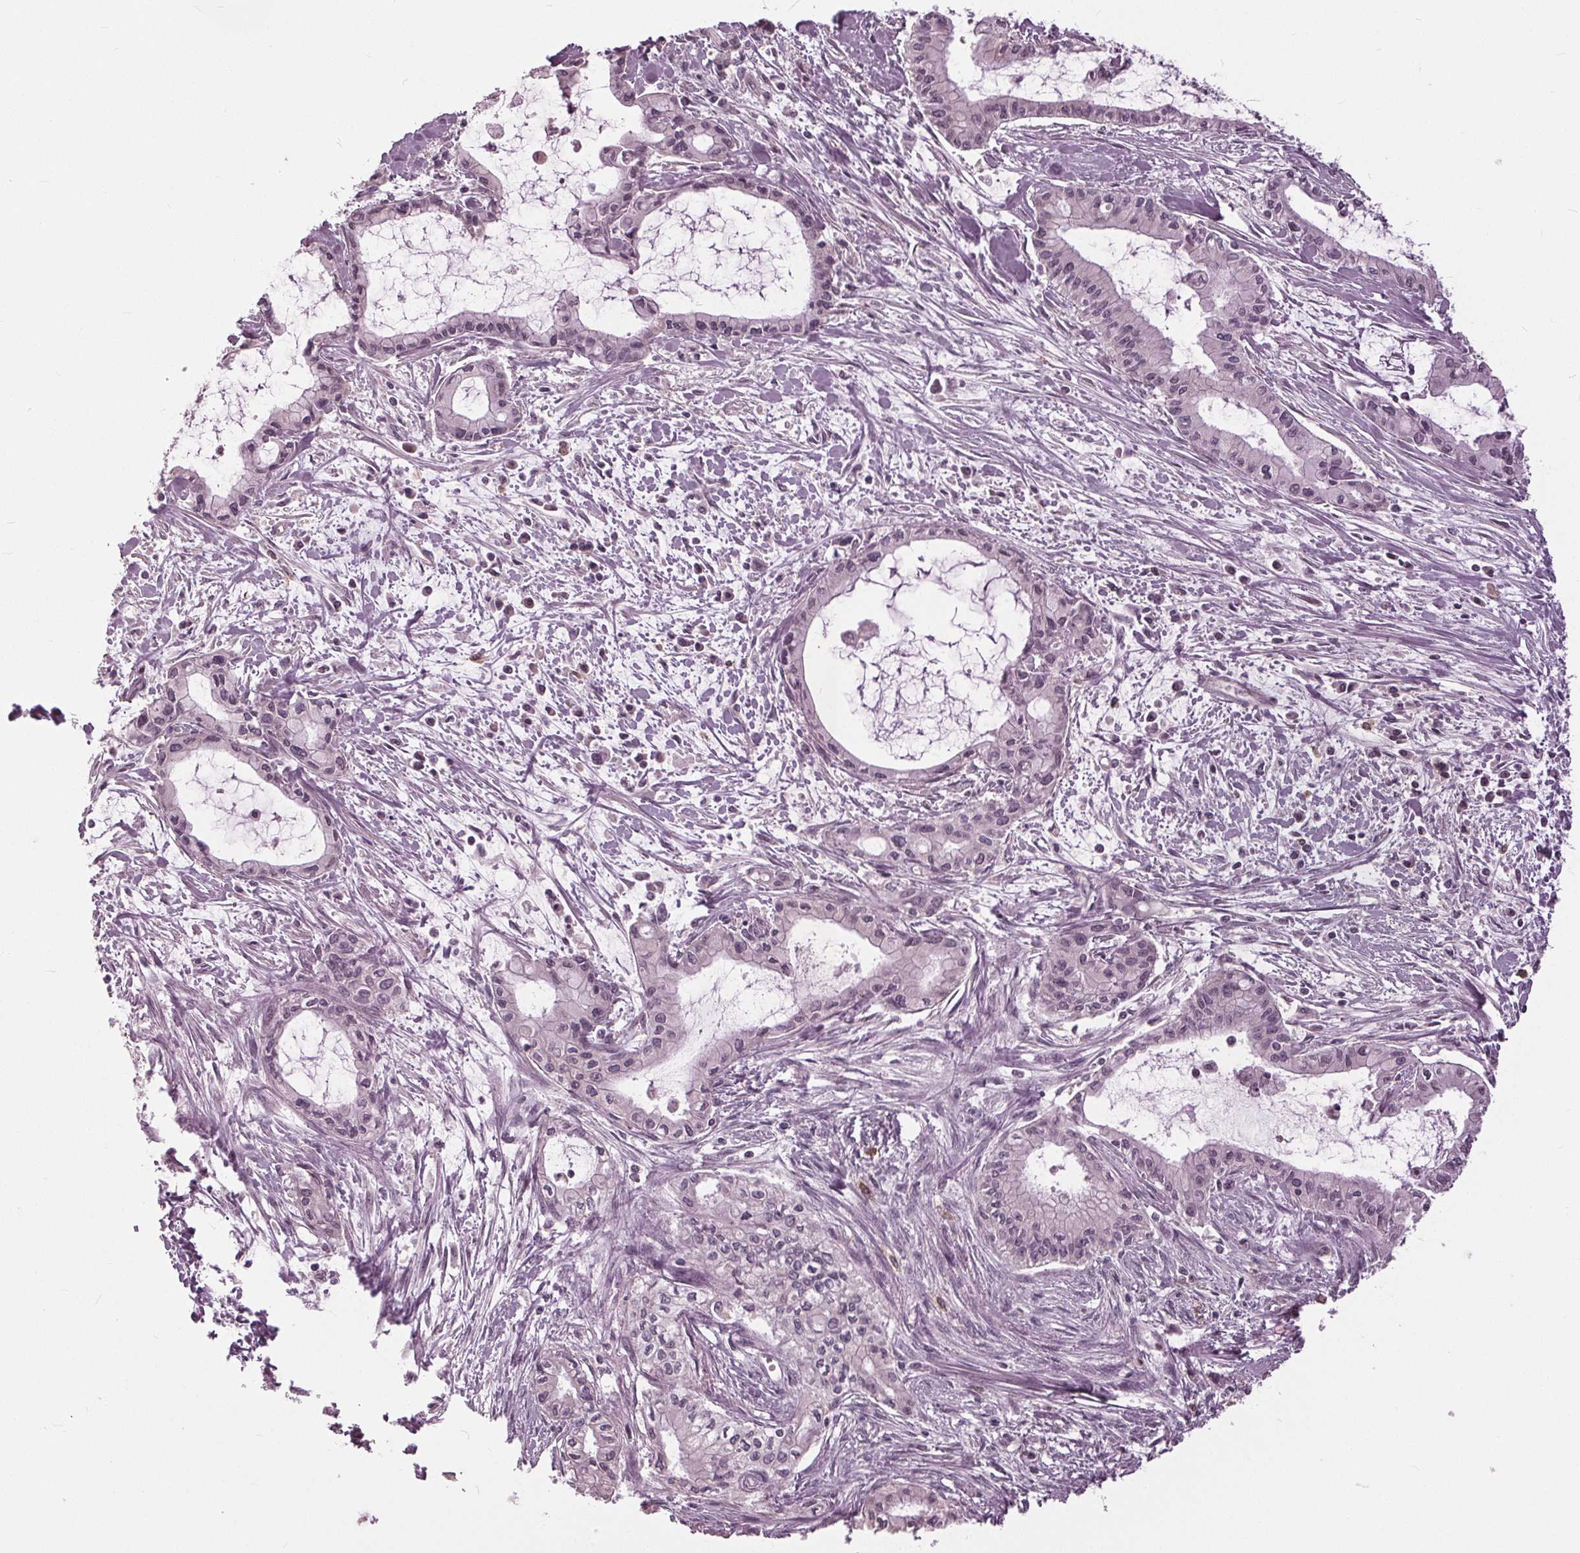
{"staining": {"intensity": "negative", "quantity": "none", "location": "none"}, "tissue": "pancreatic cancer", "cell_type": "Tumor cells", "image_type": "cancer", "snomed": [{"axis": "morphology", "description": "Adenocarcinoma, NOS"}, {"axis": "topography", "description": "Pancreas"}], "caption": "This is an IHC micrograph of human pancreatic adenocarcinoma. There is no positivity in tumor cells.", "gene": "SIGLEC6", "patient": {"sex": "male", "age": 48}}